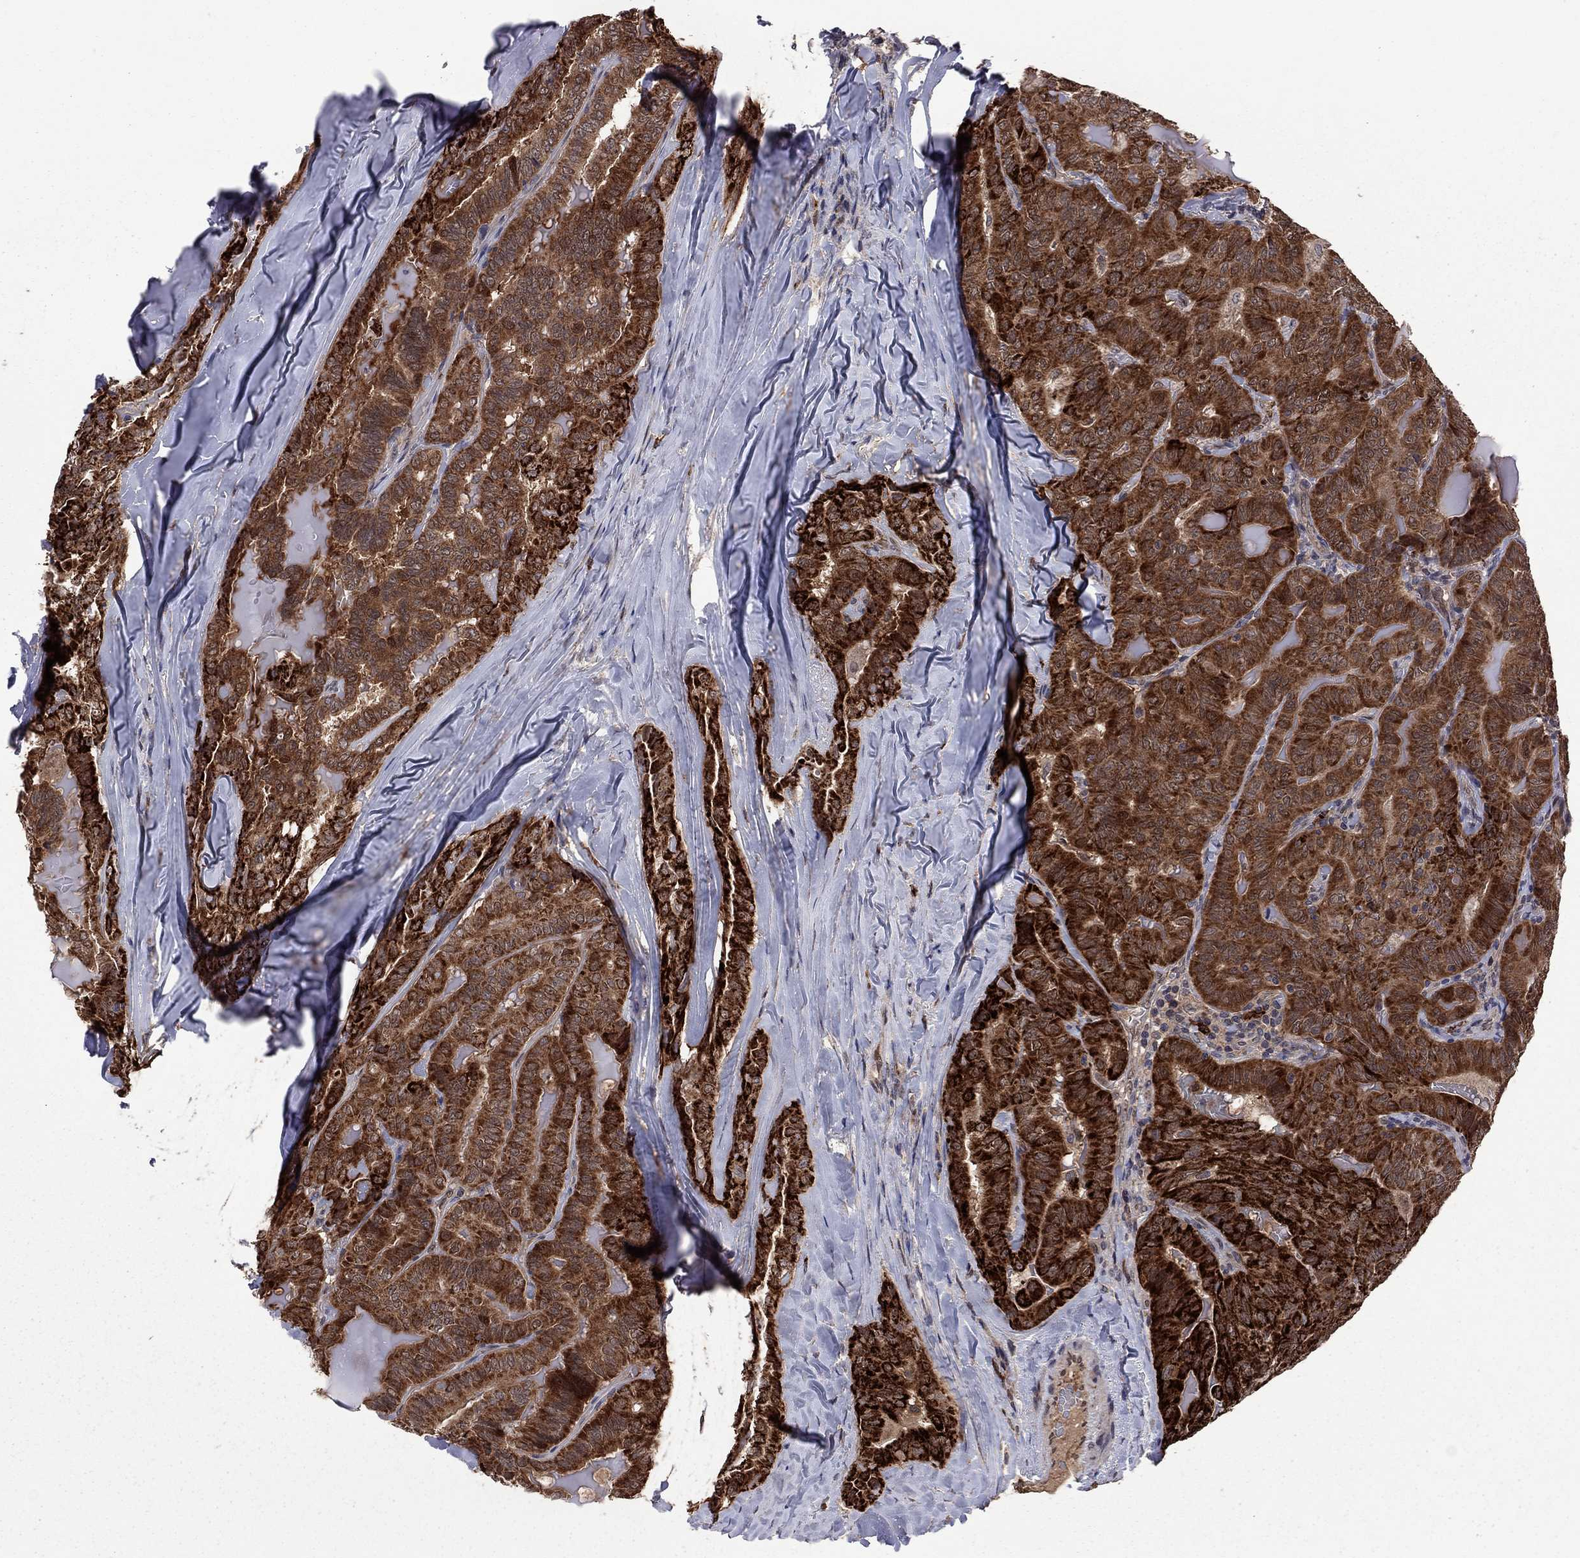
{"staining": {"intensity": "strong", "quantity": ">75%", "location": "cytoplasmic/membranous"}, "tissue": "thyroid cancer", "cell_type": "Tumor cells", "image_type": "cancer", "snomed": [{"axis": "morphology", "description": "Papillary adenocarcinoma, NOS"}, {"axis": "topography", "description": "Thyroid gland"}], "caption": "DAB (3,3'-diaminobenzidine) immunohistochemical staining of papillary adenocarcinoma (thyroid) reveals strong cytoplasmic/membranous protein positivity in approximately >75% of tumor cells.", "gene": "GPAA1", "patient": {"sex": "female", "age": 68}}